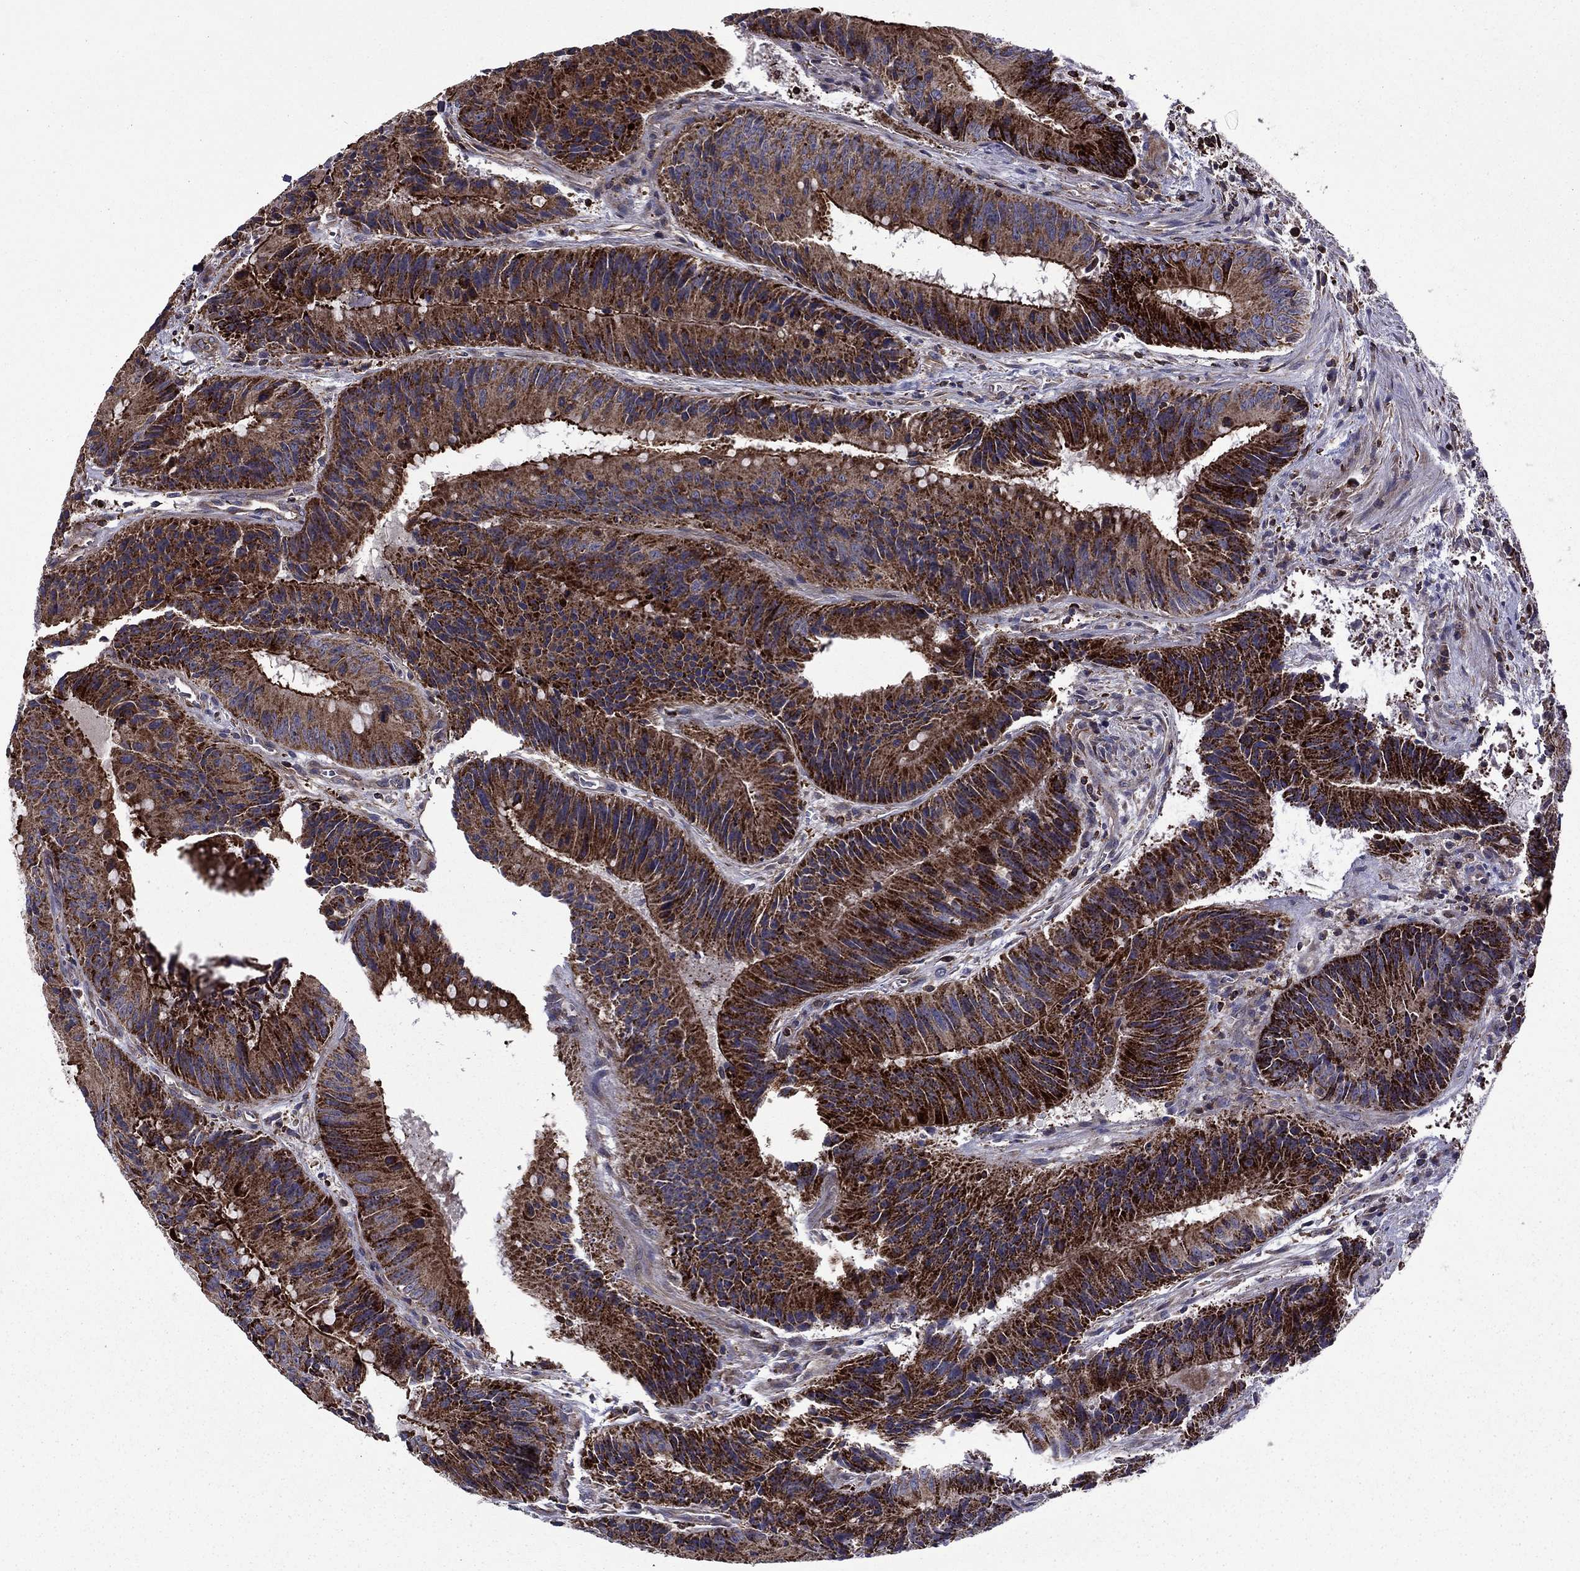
{"staining": {"intensity": "strong", "quantity": ">75%", "location": "cytoplasmic/membranous"}, "tissue": "colorectal cancer", "cell_type": "Tumor cells", "image_type": "cancer", "snomed": [{"axis": "morphology", "description": "Adenocarcinoma, NOS"}, {"axis": "topography", "description": "Rectum"}], "caption": "Human colorectal adenocarcinoma stained with a brown dye displays strong cytoplasmic/membranous positive expression in approximately >75% of tumor cells.", "gene": "ALG6", "patient": {"sex": "female", "age": 72}}